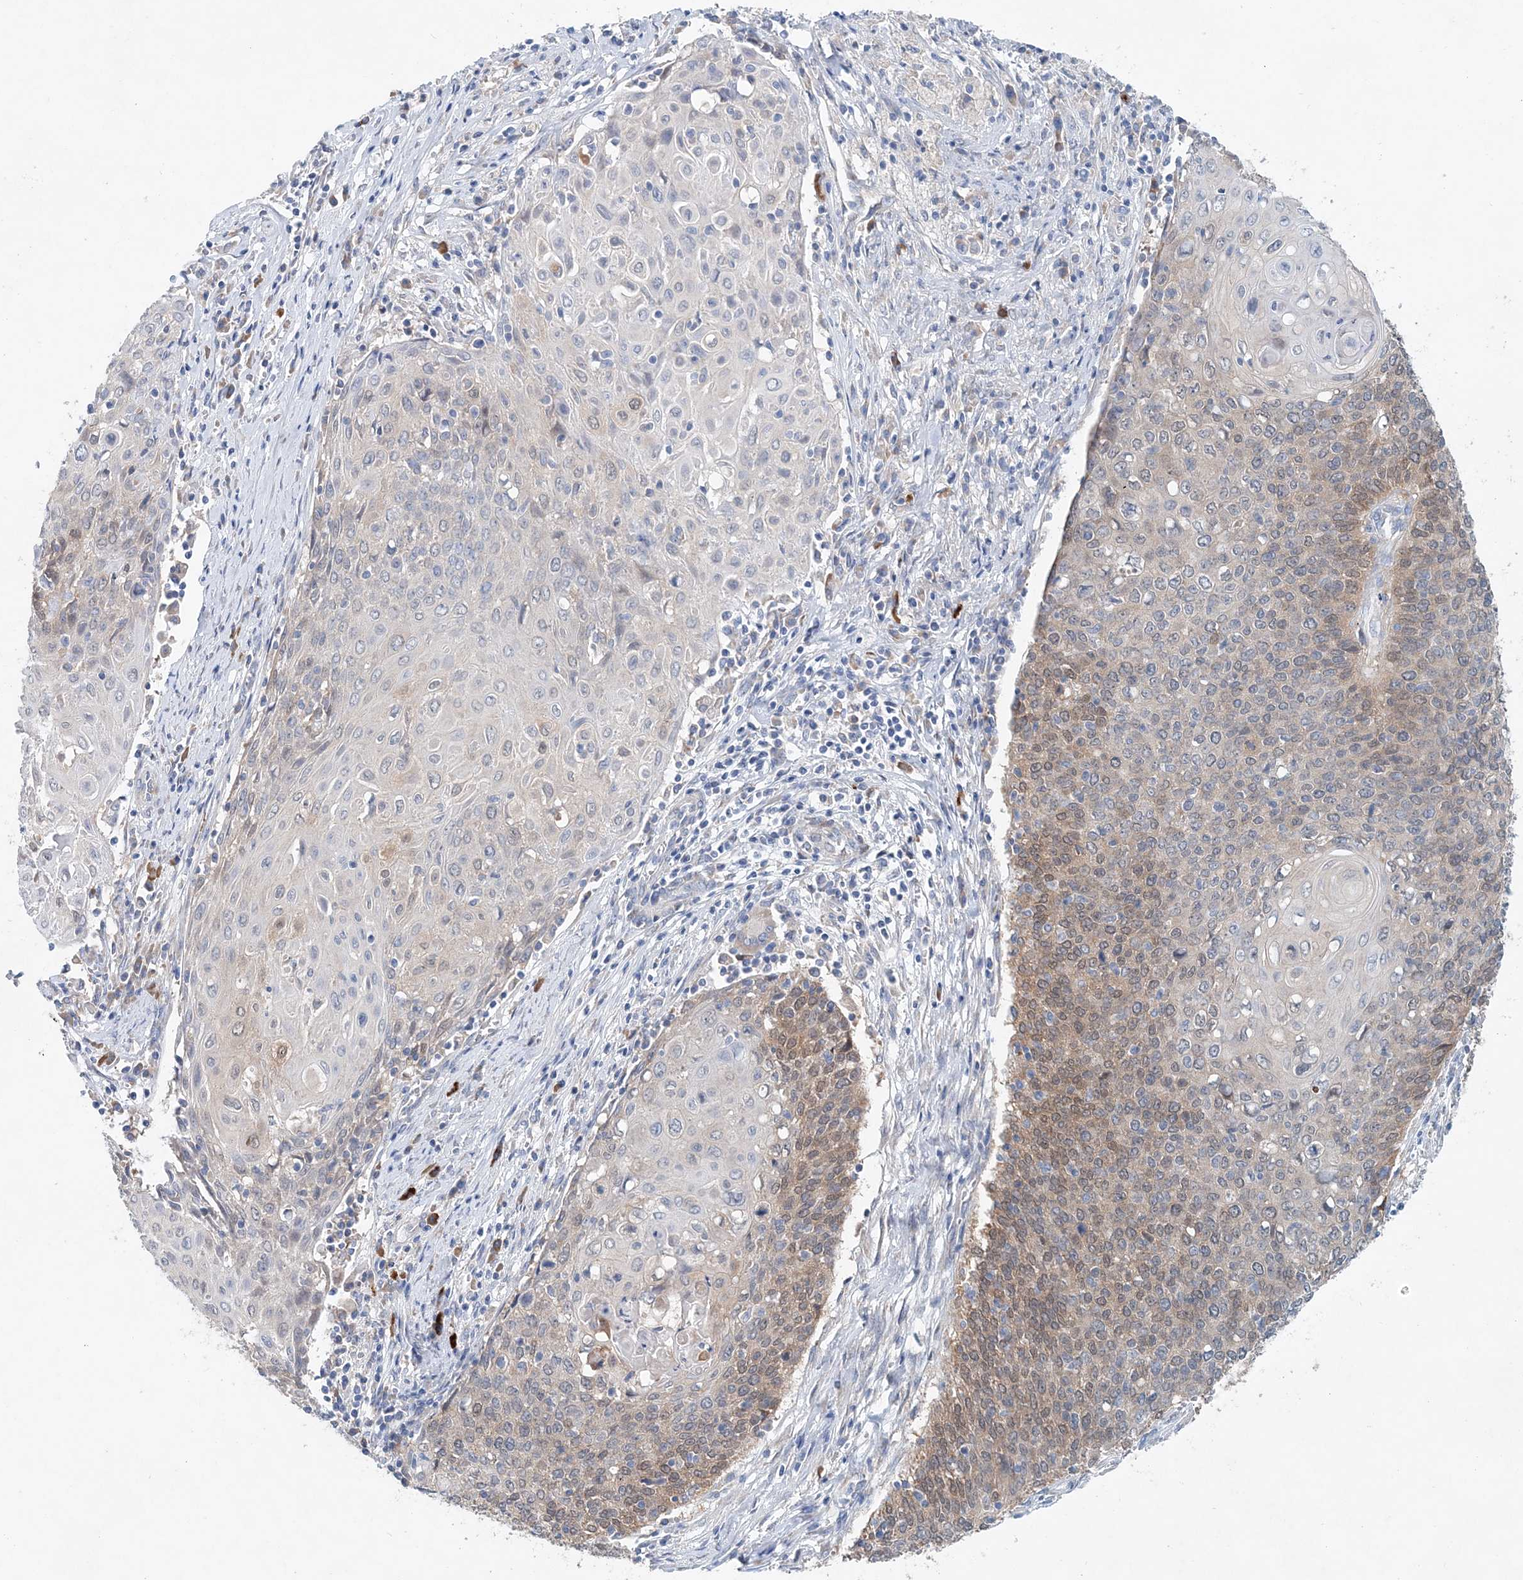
{"staining": {"intensity": "weak", "quantity": "25%-75%", "location": "cytoplasmic/membranous,nuclear"}, "tissue": "cervical cancer", "cell_type": "Tumor cells", "image_type": "cancer", "snomed": [{"axis": "morphology", "description": "Squamous cell carcinoma, NOS"}, {"axis": "topography", "description": "Cervix"}], "caption": "Protein expression analysis of human squamous cell carcinoma (cervical) reveals weak cytoplasmic/membranous and nuclear positivity in approximately 25%-75% of tumor cells. The staining was performed using DAB to visualize the protein expression in brown, while the nuclei were stained in blue with hematoxylin (Magnification: 20x).", "gene": "PFN2", "patient": {"sex": "female", "age": 39}}